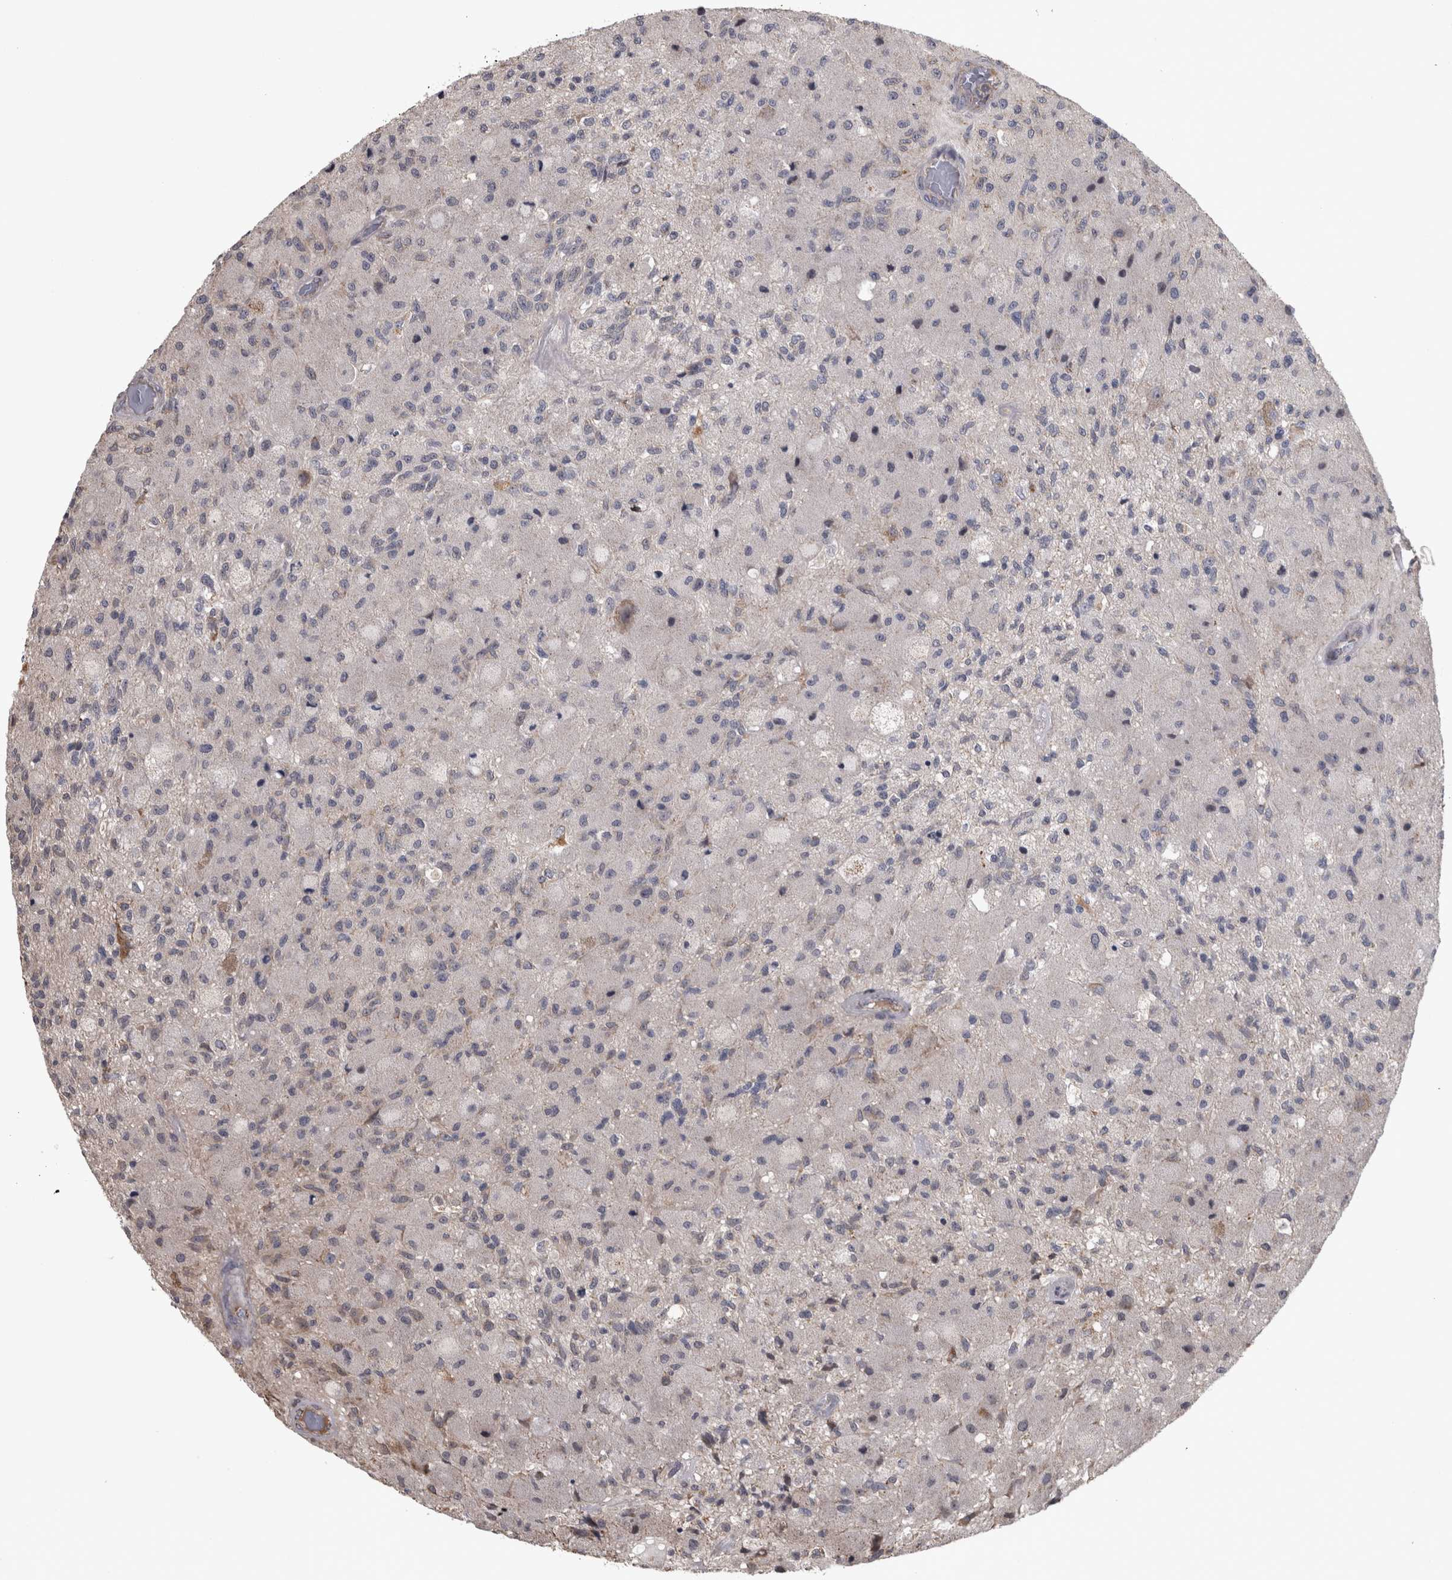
{"staining": {"intensity": "negative", "quantity": "none", "location": "none"}, "tissue": "glioma", "cell_type": "Tumor cells", "image_type": "cancer", "snomed": [{"axis": "morphology", "description": "Normal tissue, NOS"}, {"axis": "morphology", "description": "Glioma, malignant, High grade"}, {"axis": "topography", "description": "Cerebral cortex"}], "caption": "This is a image of immunohistochemistry (IHC) staining of glioma, which shows no staining in tumor cells.", "gene": "DBT", "patient": {"sex": "male", "age": 77}}